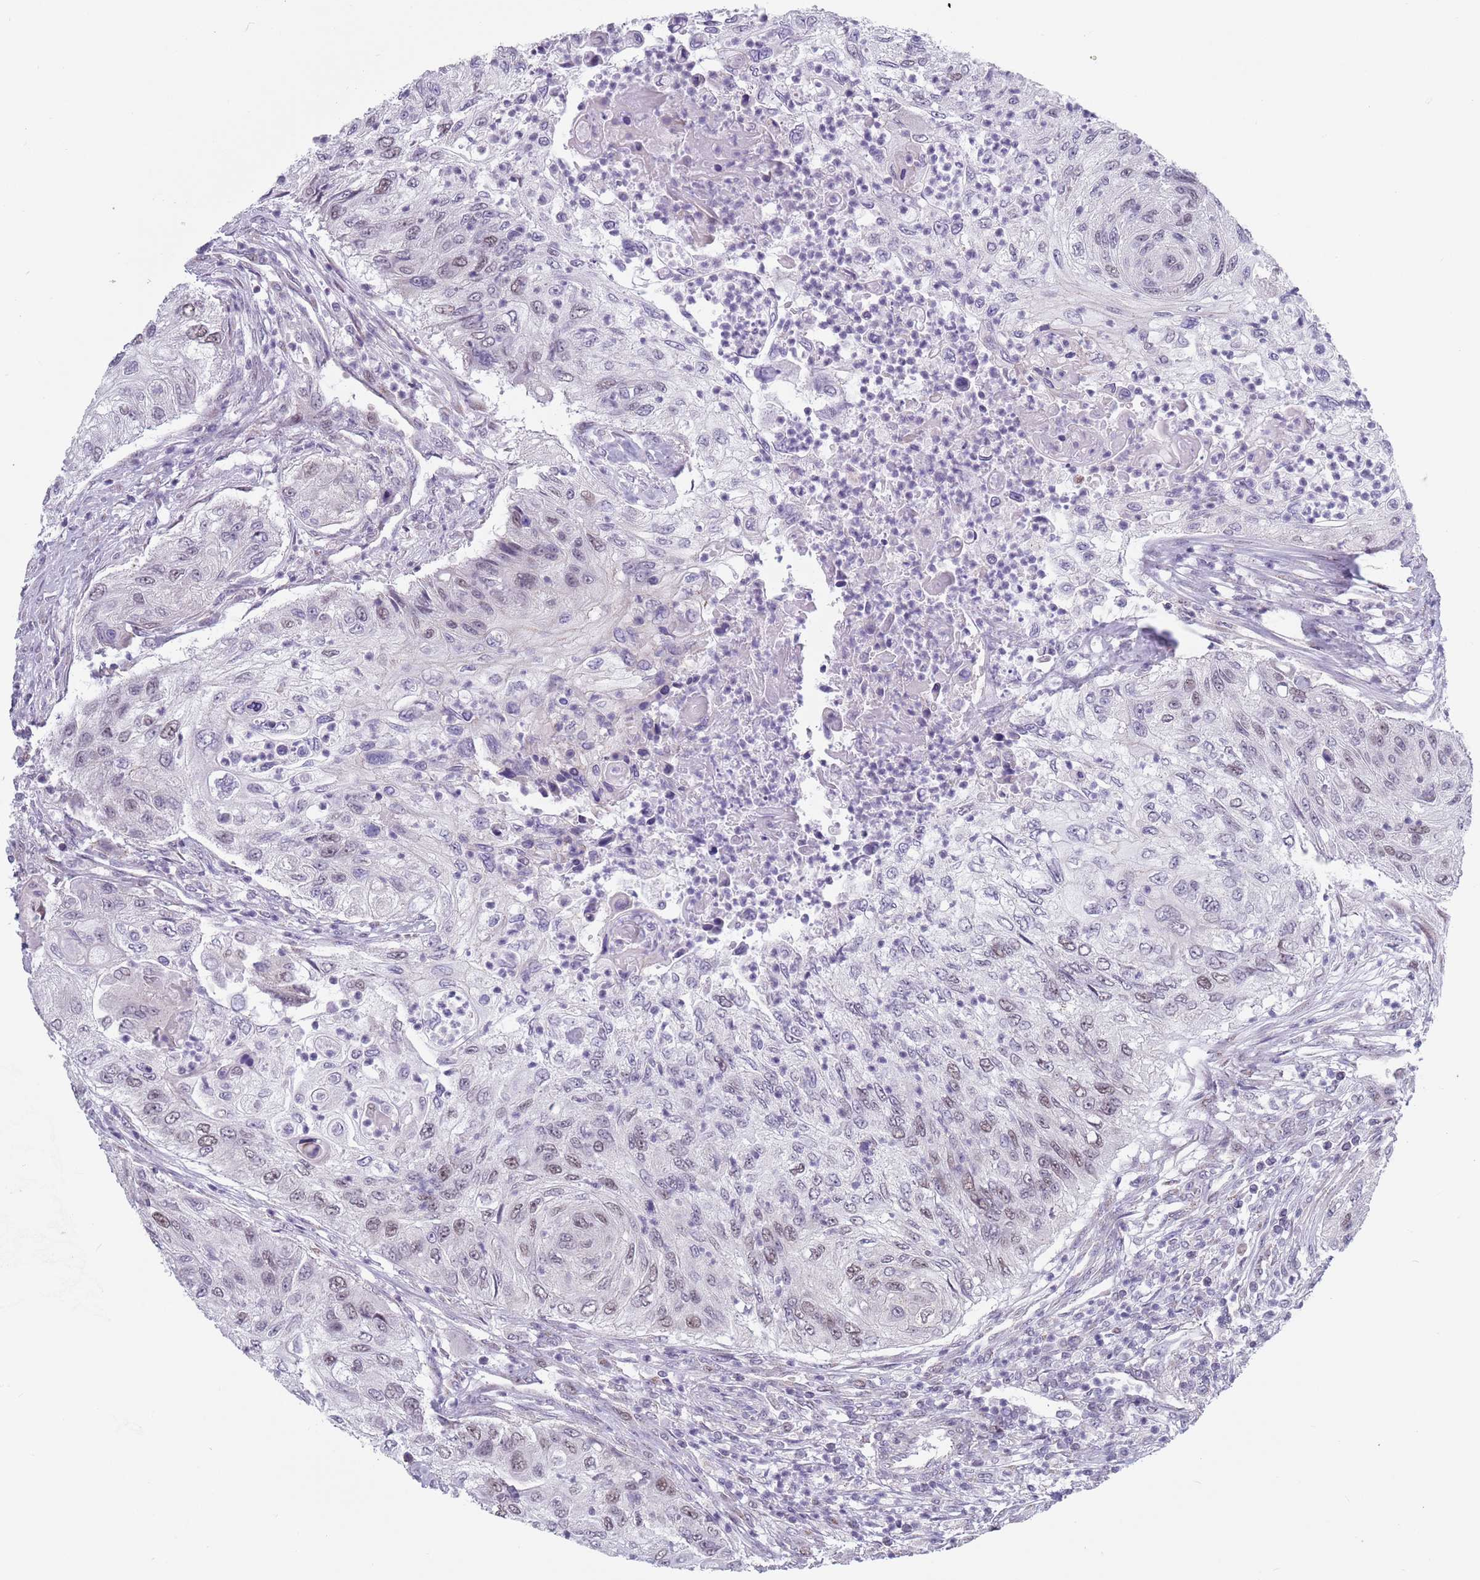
{"staining": {"intensity": "weak", "quantity": "<25%", "location": "nuclear"}, "tissue": "urothelial cancer", "cell_type": "Tumor cells", "image_type": "cancer", "snomed": [{"axis": "morphology", "description": "Urothelial carcinoma, High grade"}, {"axis": "topography", "description": "Urinary bladder"}], "caption": "Urothelial cancer was stained to show a protein in brown. There is no significant positivity in tumor cells.", "gene": "ZKSCAN2", "patient": {"sex": "female", "age": 60}}